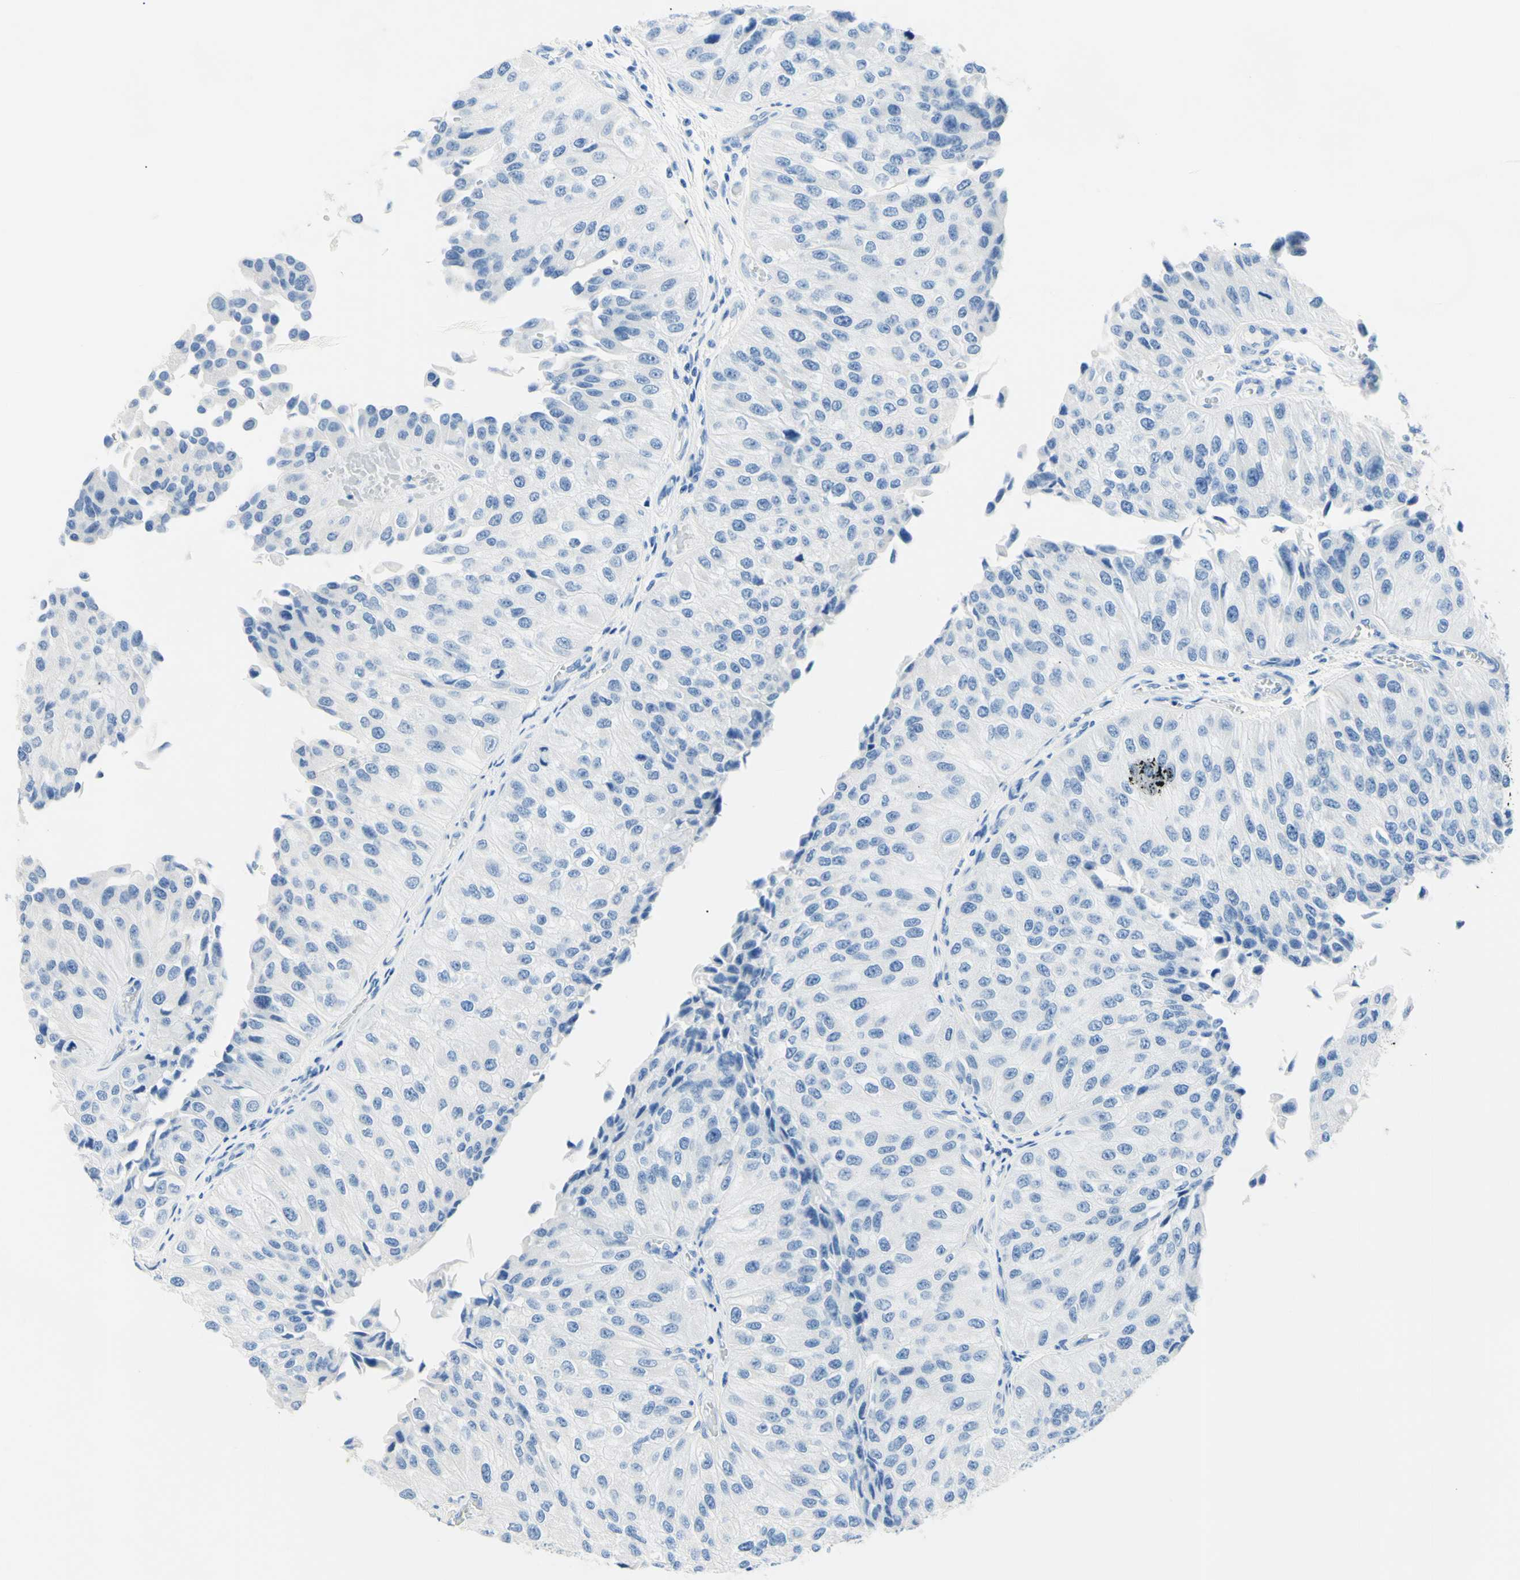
{"staining": {"intensity": "negative", "quantity": "none", "location": "none"}, "tissue": "urothelial cancer", "cell_type": "Tumor cells", "image_type": "cancer", "snomed": [{"axis": "morphology", "description": "Urothelial carcinoma, High grade"}, {"axis": "topography", "description": "Kidney"}, {"axis": "topography", "description": "Urinary bladder"}], "caption": "Urothelial cancer was stained to show a protein in brown. There is no significant positivity in tumor cells. Brightfield microscopy of immunohistochemistry stained with DAB (brown) and hematoxylin (blue), captured at high magnification.", "gene": "MYH2", "patient": {"sex": "male", "age": 77}}